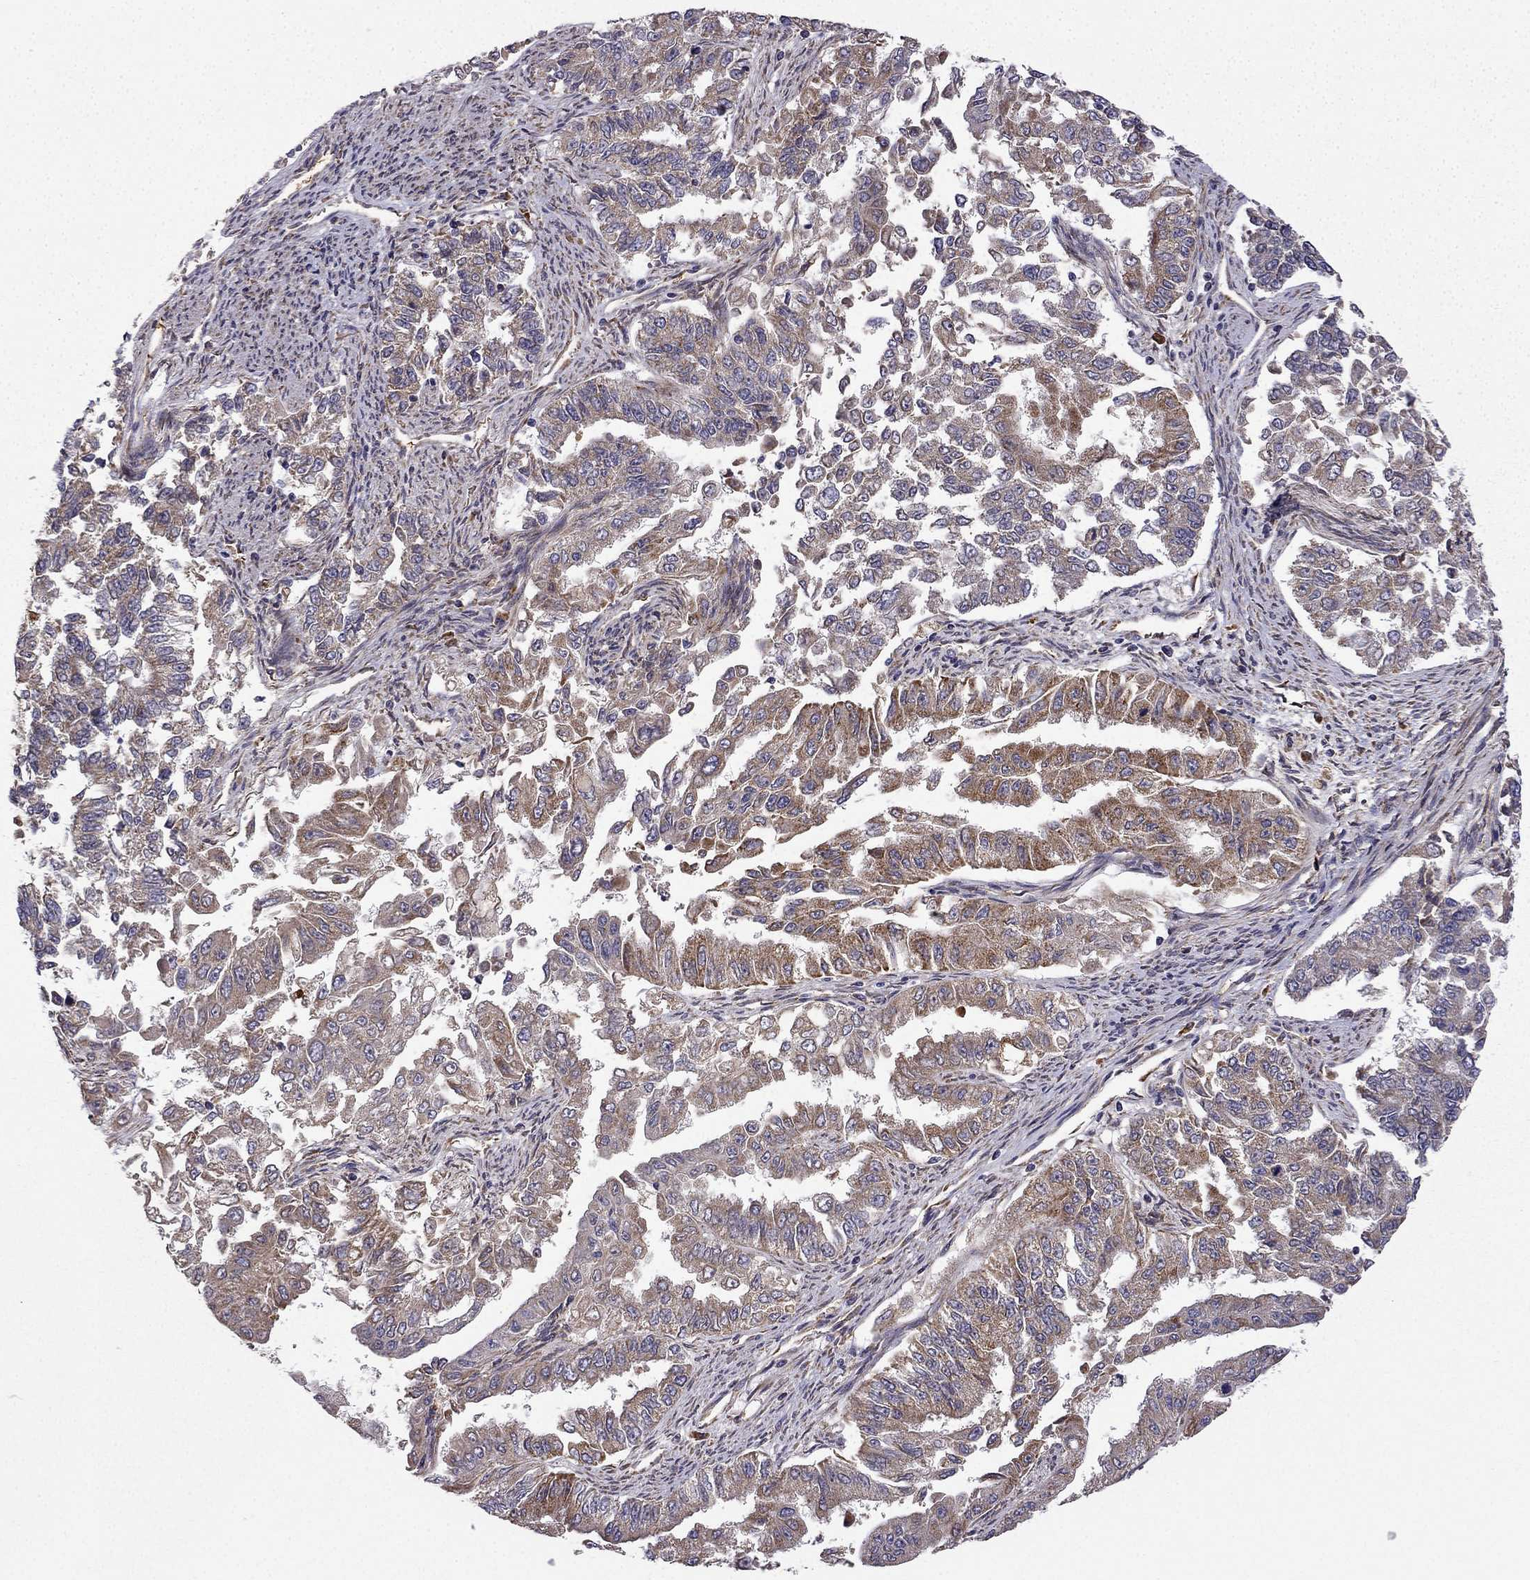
{"staining": {"intensity": "moderate", "quantity": "25%-75%", "location": "cytoplasmic/membranous"}, "tissue": "endometrial cancer", "cell_type": "Tumor cells", "image_type": "cancer", "snomed": [{"axis": "morphology", "description": "Adenocarcinoma, NOS"}, {"axis": "topography", "description": "Uterus"}], "caption": "Protein expression analysis of endometrial adenocarcinoma exhibits moderate cytoplasmic/membranous positivity in approximately 25%-75% of tumor cells.", "gene": "B4GALT7", "patient": {"sex": "female", "age": 59}}